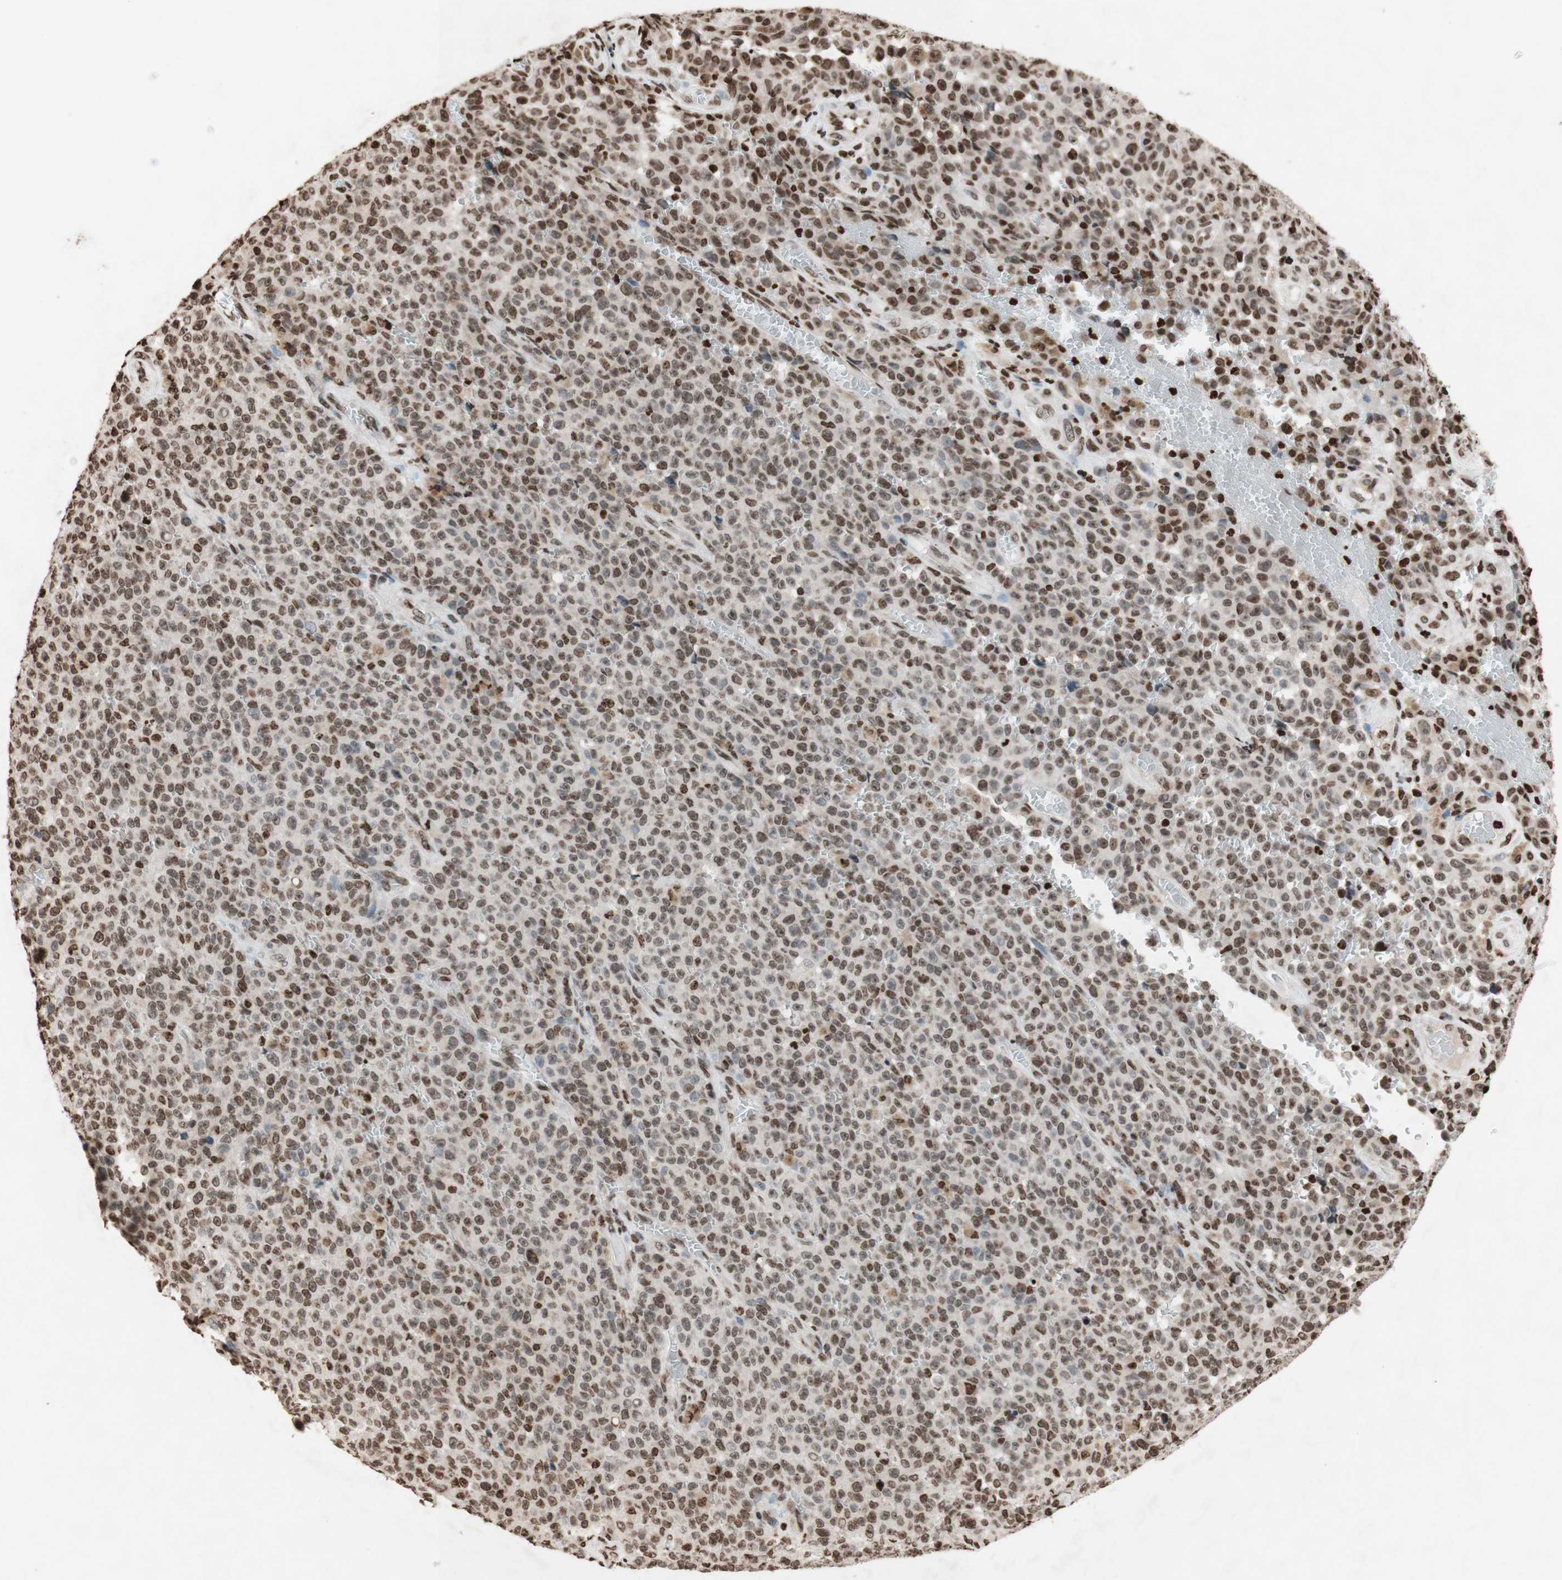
{"staining": {"intensity": "moderate", "quantity": ">75%", "location": "nuclear"}, "tissue": "melanoma", "cell_type": "Tumor cells", "image_type": "cancer", "snomed": [{"axis": "morphology", "description": "Malignant melanoma, NOS"}, {"axis": "topography", "description": "Skin"}], "caption": "Melanoma tissue demonstrates moderate nuclear staining in about >75% of tumor cells, visualized by immunohistochemistry.", "gene": "NCOA3", "patient": {"sex": "female", "age": 82}}